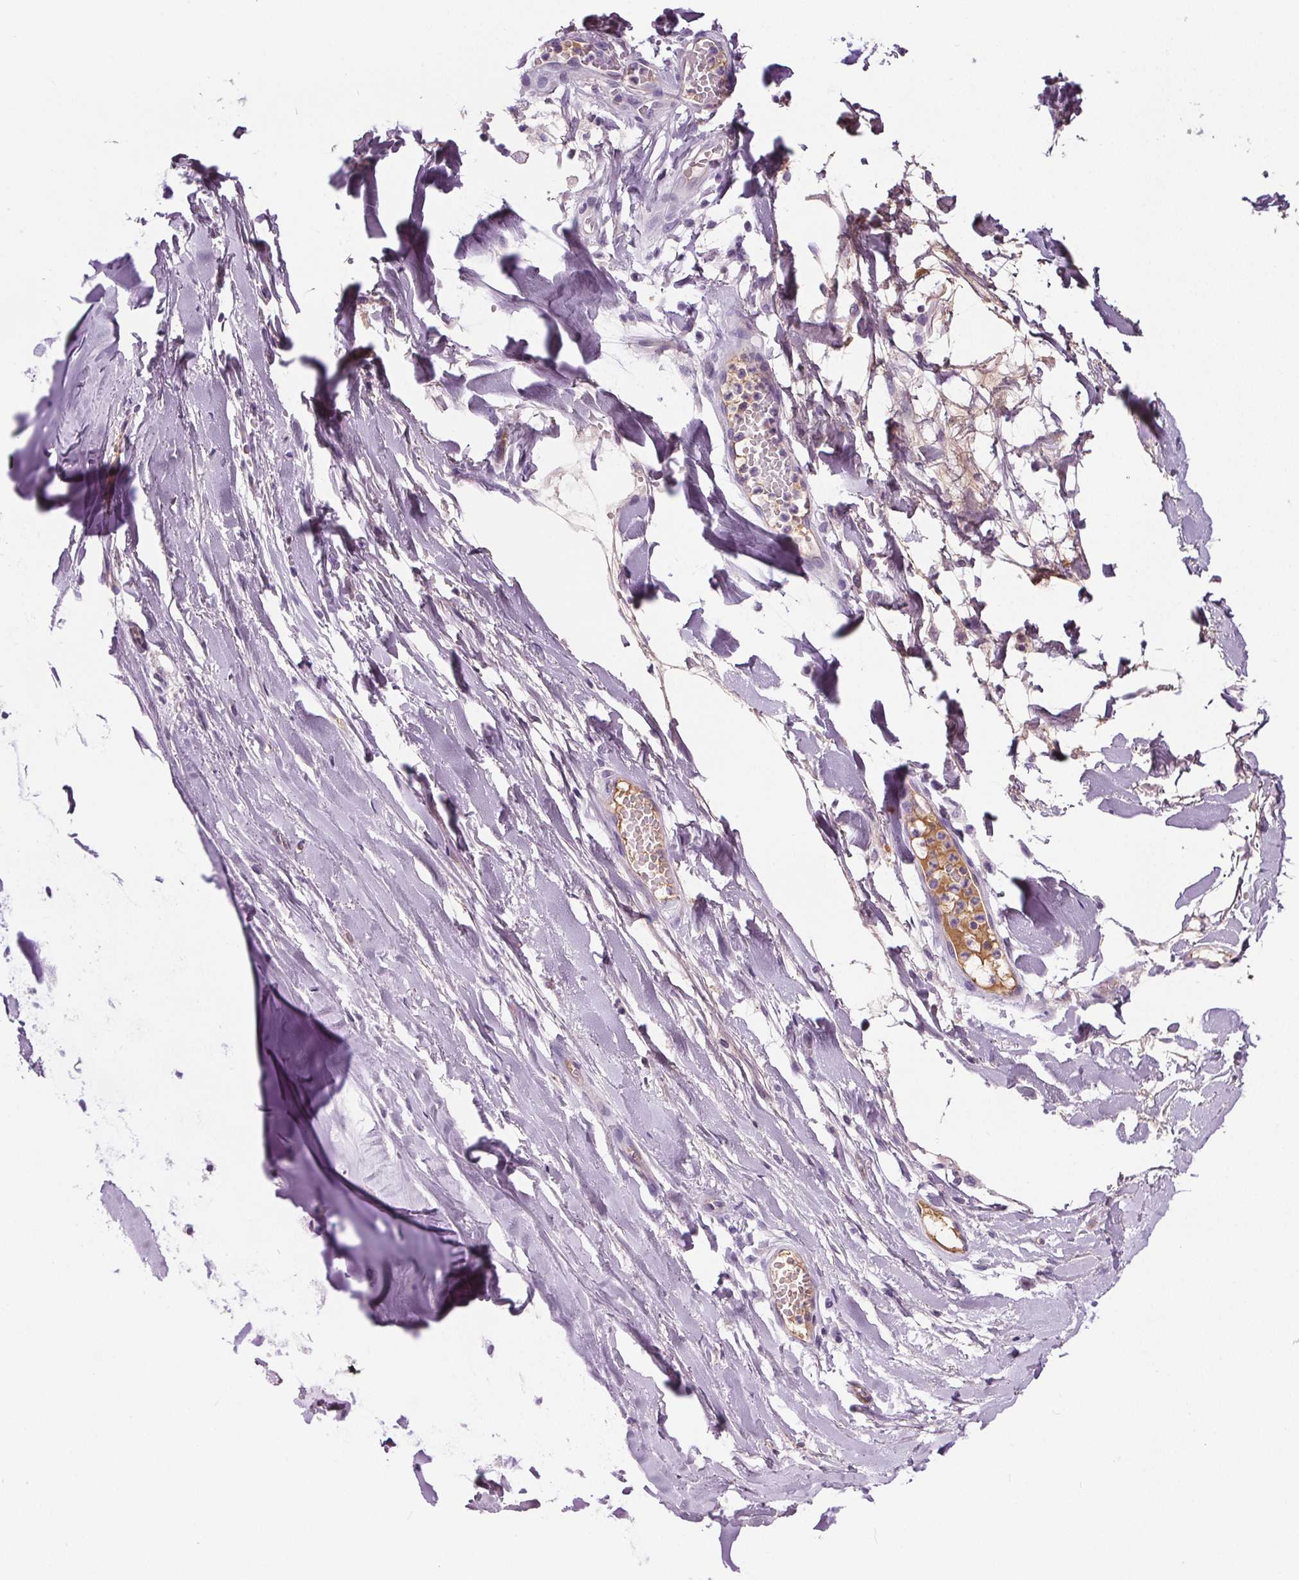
{"staining": {"intensity": "negative", "quantity": "none", "location": "none"}, "tissue": "adipose tissue", "cell_type": "Adipocytes", "image_type": "normal", "snomed": [{"axis": "morphology", "description": "Normal tissue, NOS"}, {"axis": "topography", "description": "Cartilage tissue"}, {"axis": "topography", "description": "Nasopharynx"}, {"axis": "topography", "description": "Thyroid gland"}], "caption": "High power microscopy photomicrograph of an immunohistochemistry (IHC) micrograph of normal adipose tissue, revealing no significant staining in adipocytes.", "gene": "CD5L", "patient": {"sex": "male", "age": 63}}